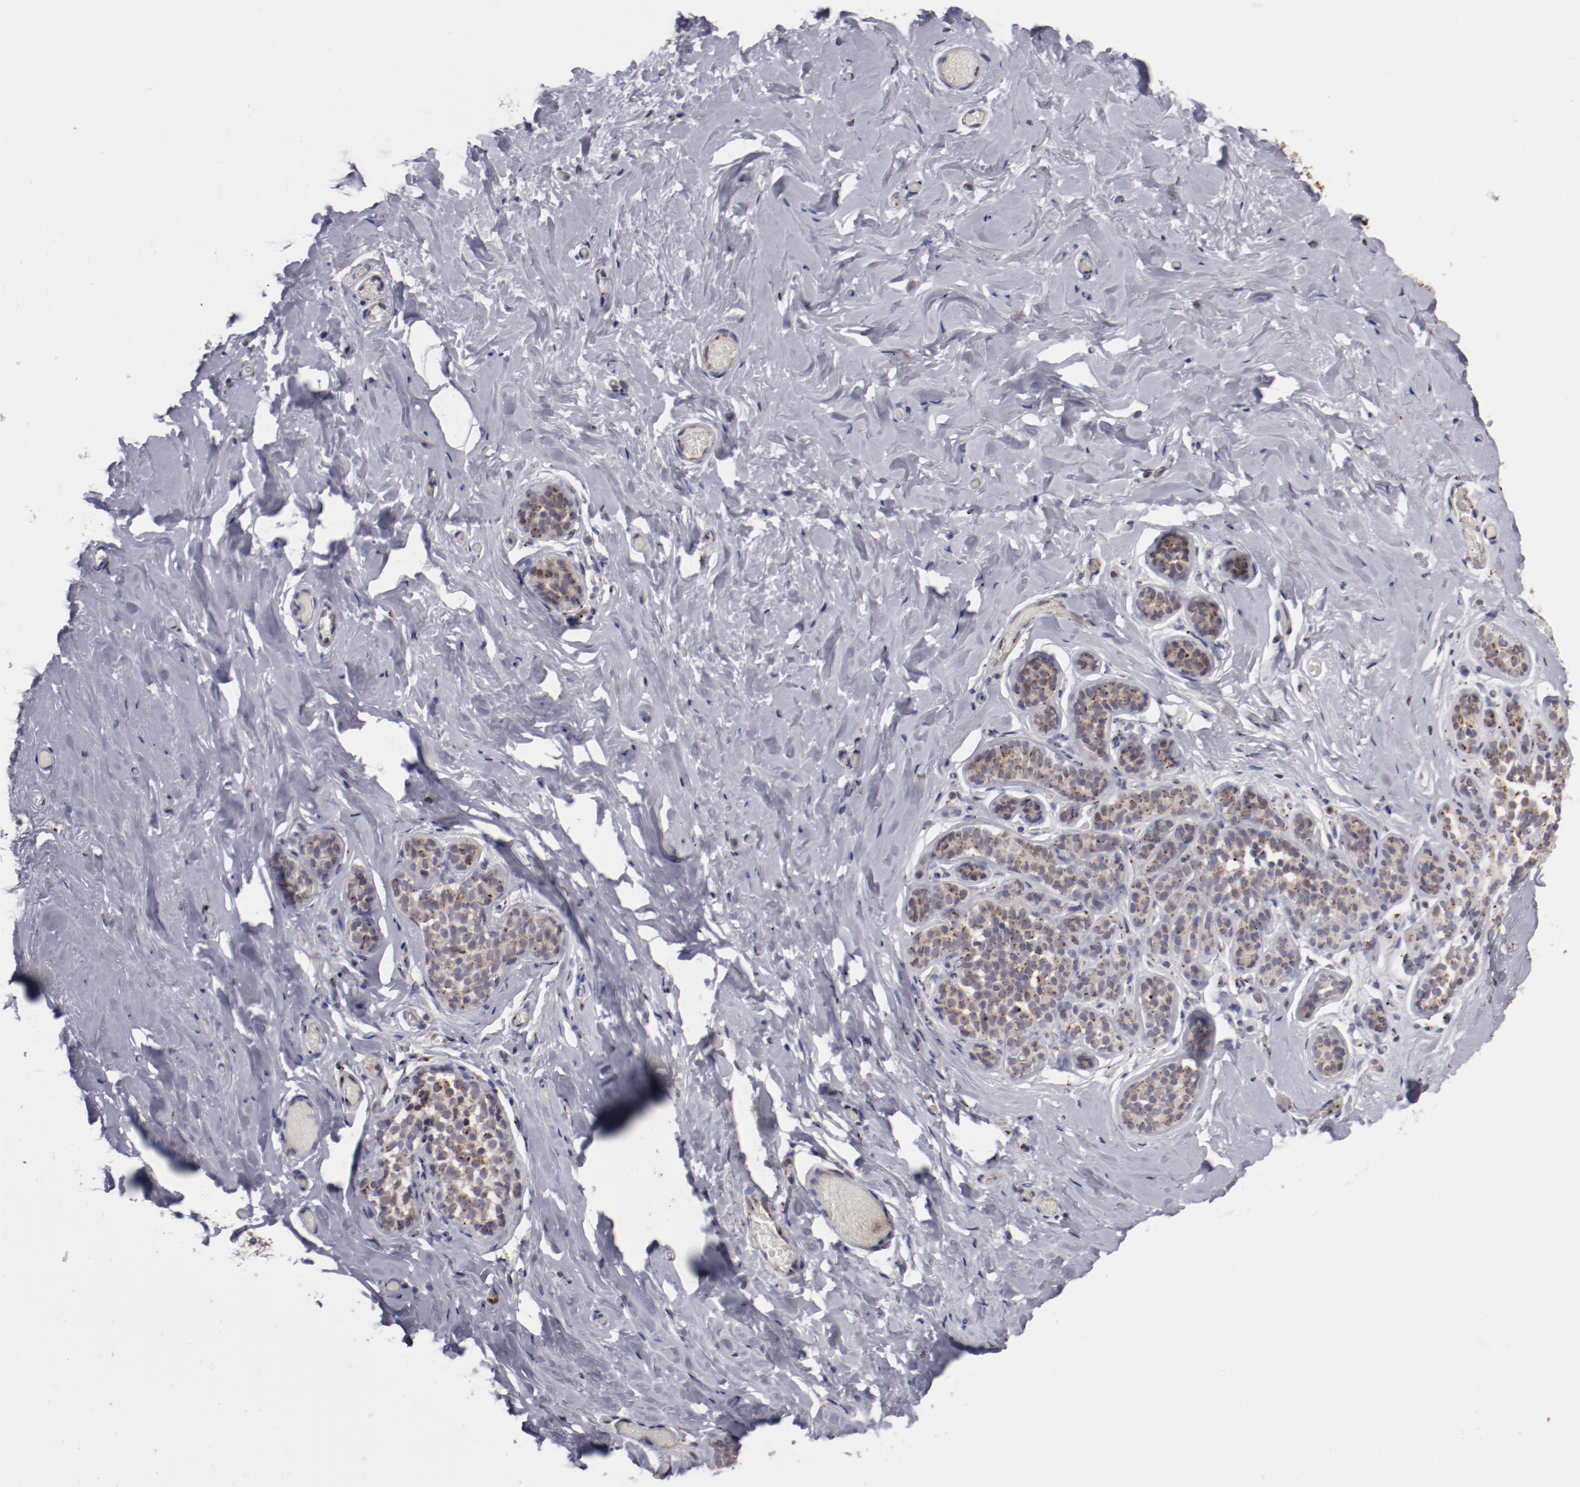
{"staining": {"intensity": "moderate", "quantity": ">75%", "location": "cytoplasmic/membranous"}, "tissue": "breast", "cell_type": "Glandular cells", "image_type": "normal", "snomed": [{"axis": "morphology", "description": "Normal tissue, NOS"}, {"axis": "topography", "description": "Breast"}], "caption": "Moderate cytoplasmic/membranous staining is present in approximately >75% of glandular cells in normal breast.", "gene": "GOLIM4", "patient": {"sex": "female", "age": 75}}